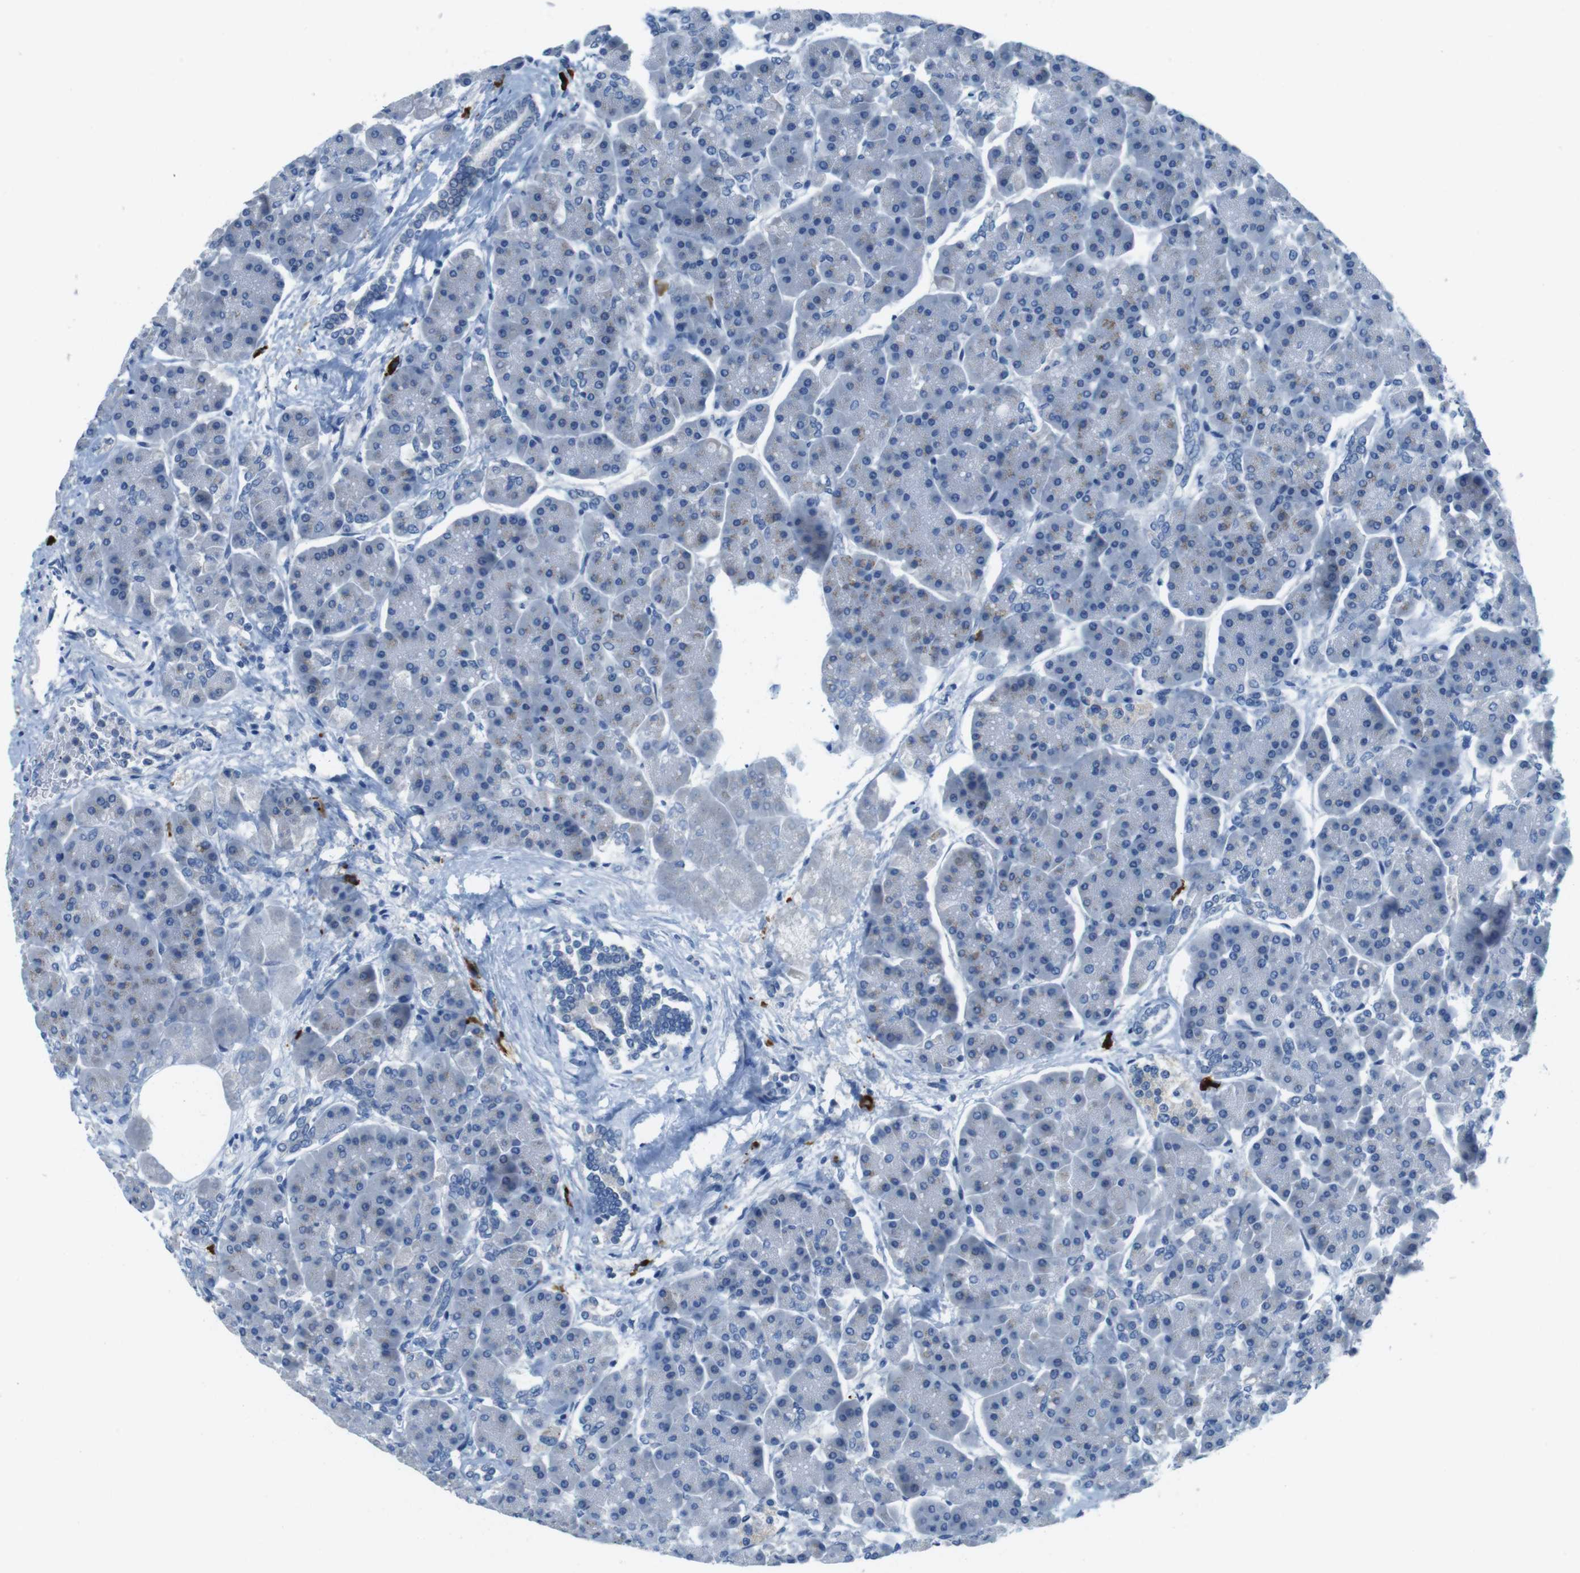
{"staining": {"intensity": "negative", "quantity": "none", "location": "none"}, "tissue": "pancreas", "cell_type": "Exocrine glandular cells", "image_type": "normal", "snomed": [{"axis": "morphology", "description": "Normal tissue, NOS"}, {"axis": "topography", "description": "Pancreas"}], "caption": "DAB (3,3'-diaminobenzidine) immunohistochemical staining of normal human pancreas reveals no significant staining in exocrine glandular cells. (DAB immunohistochemistry, high magnification).", "gene": "SLC35A3", "patient": {"sex": "female", "age": 70}}